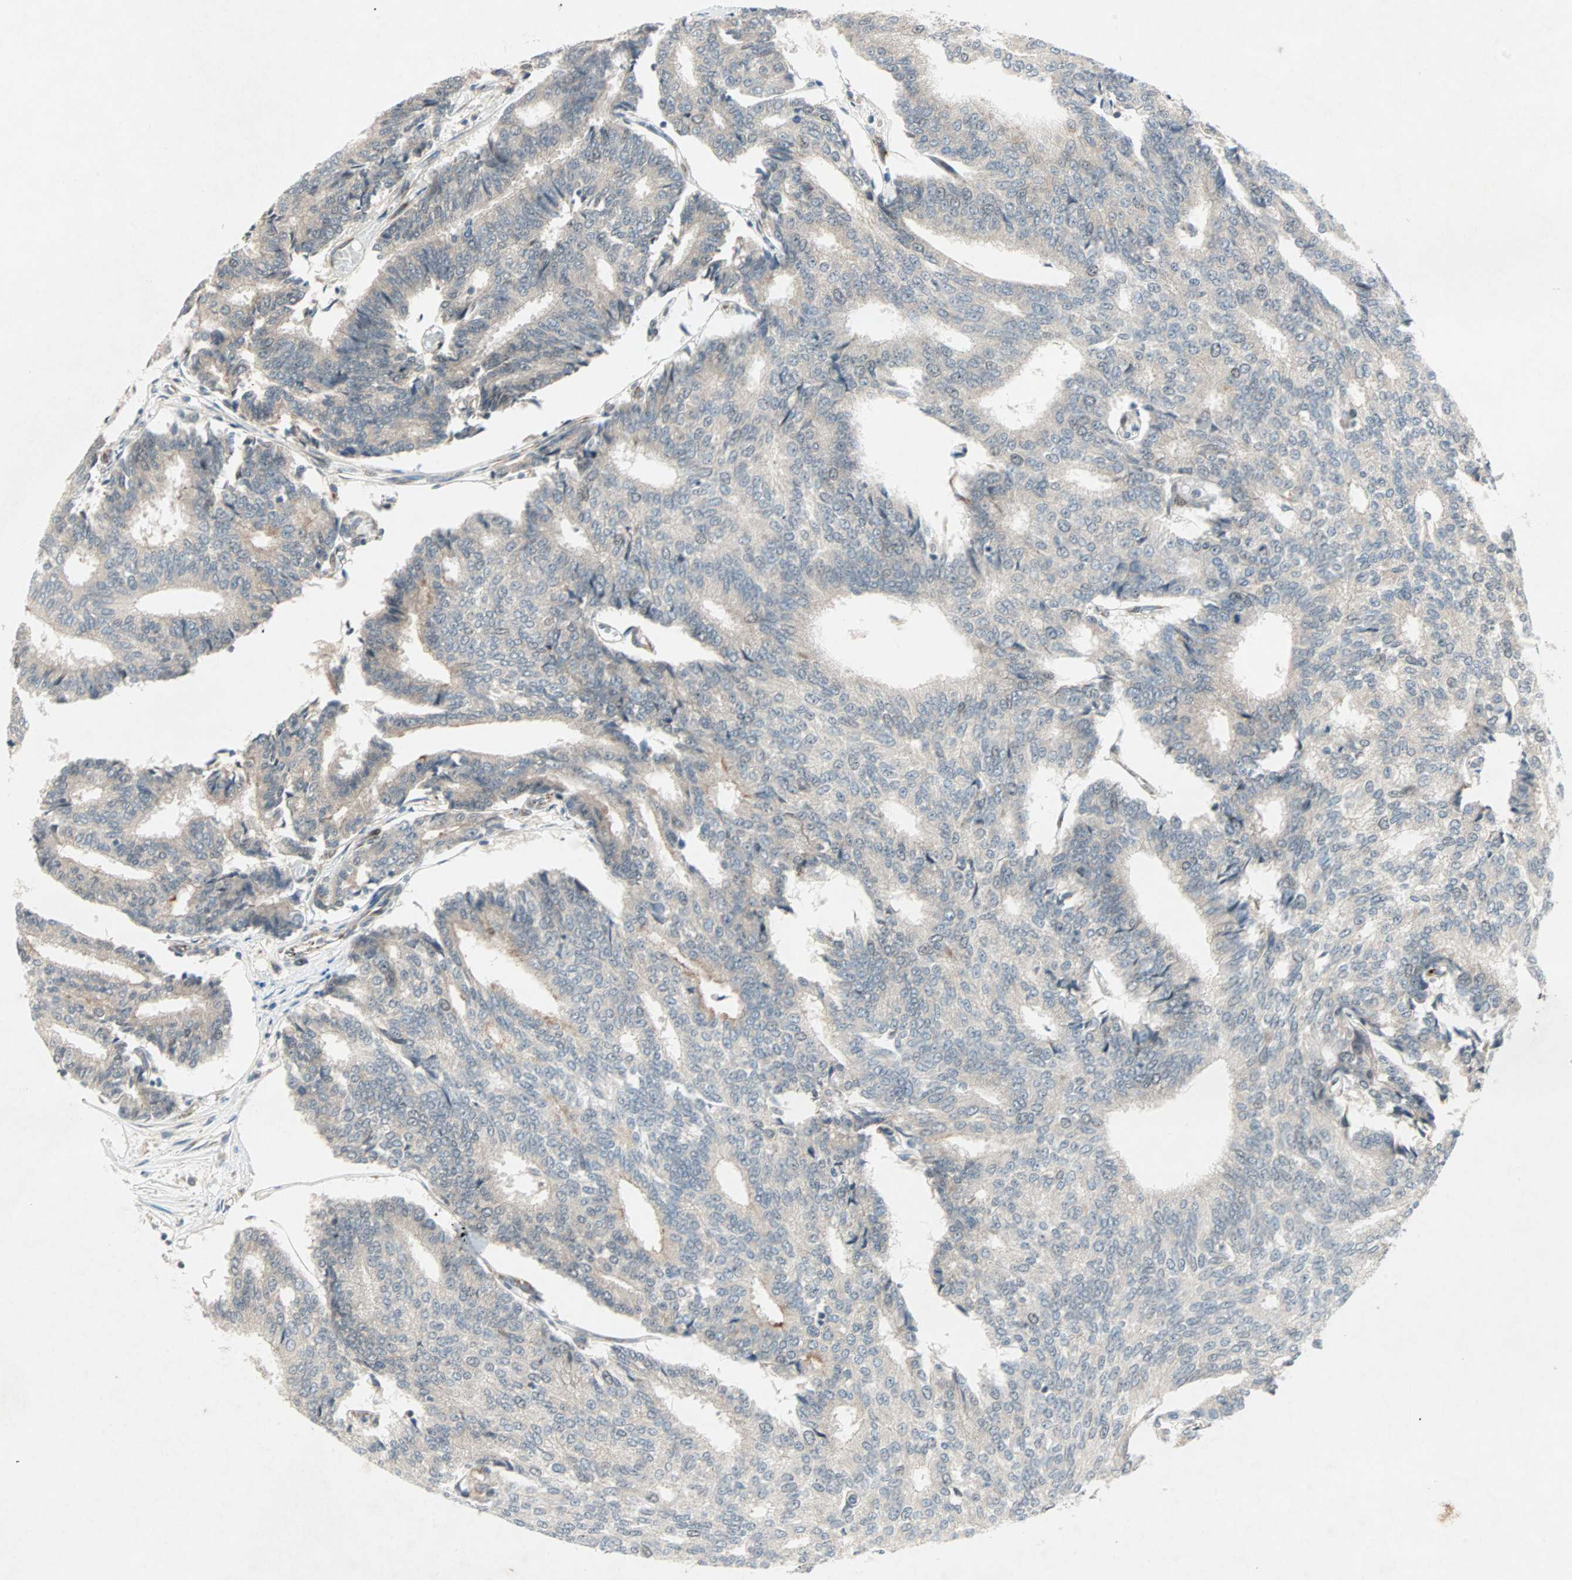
{"staining": {"intensity": "weak", "quantity": "25%-75%", "location": "cytoplasmic/membranous"}, "tissue": "prostate cancer", "cell_type": "Tumor cells", "image_type": "cancer", "snomed": [{"axis": "morphology", "description": "Adenocarcinoma, High grade"}, {"axis": "topography", "description": "Prostate"}], "caption": "The micrograph reveals staining of prostate cancer, revealing weak cytoplasmic/membranous protein staining (brown color) within tumor cells.", "gene": "ZNF37A", "patient": {"sex": "male", "age": 55}}